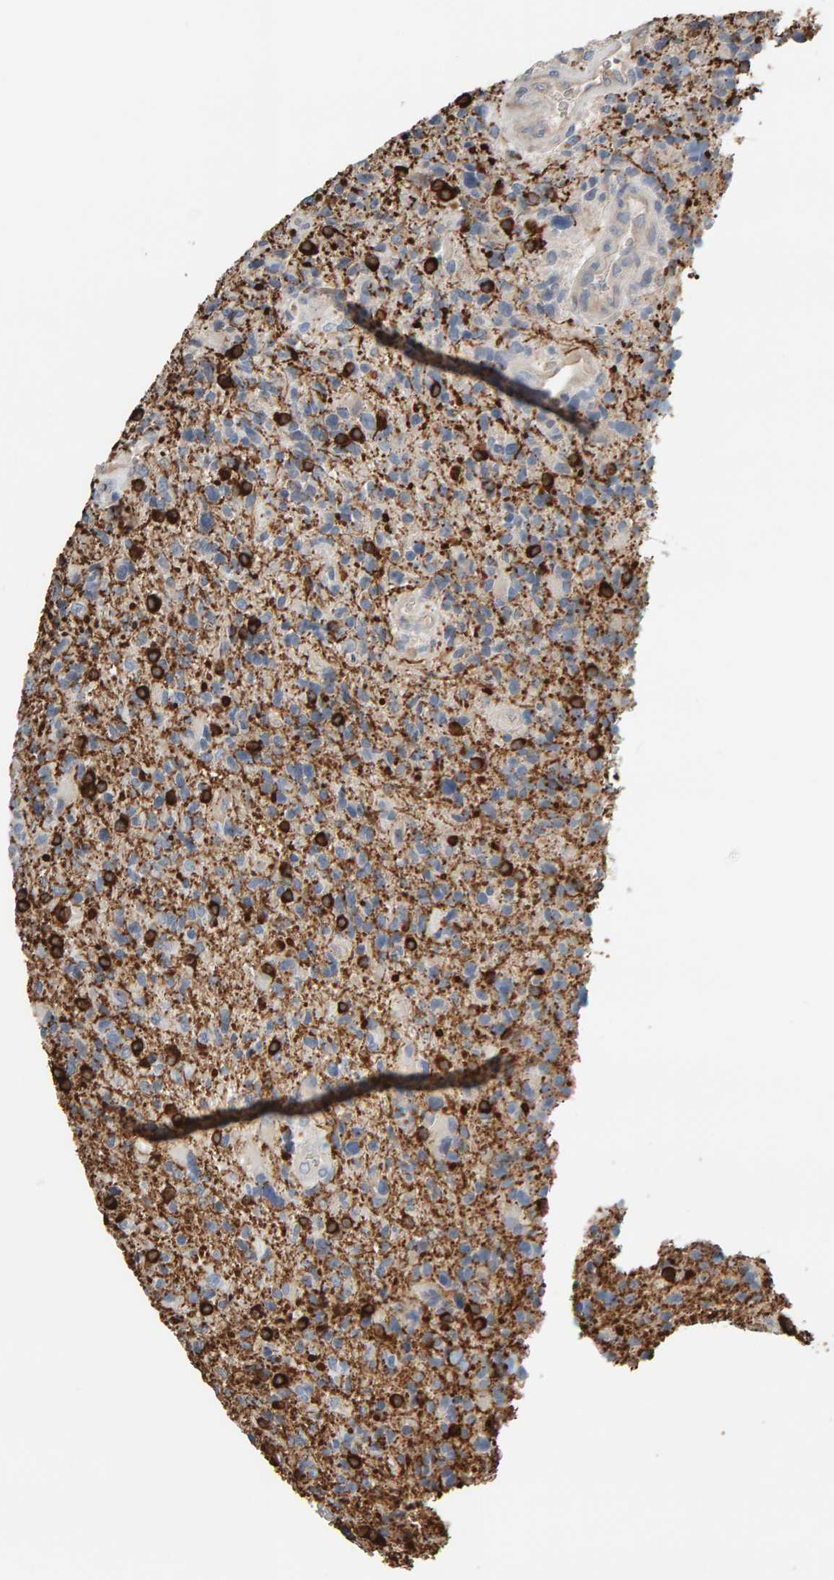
{"staining": {"intensity": "moderate", "quantity": "25%-75%", "location": "cytoplasmic/membranous"}, "tissue": "glioma", "cell_type": "Tumor cells", "image_type": "cancer", "snomed": [{"axis": "morphology", "description": "Glioma, malignant, High grade"}, {"axis": "topography", "description": "Brain"}], "caption": "Brown immunohistochemical staining in glioma shows moderate cytoplasmic/membranous positivity in approximately 25%-75% of tumor cells. Immunohistochemistry stains the protein in brown and the nuclei are stained blue.", "gene": "IPPK", "patient": {"sex": "male", "age": 72}}